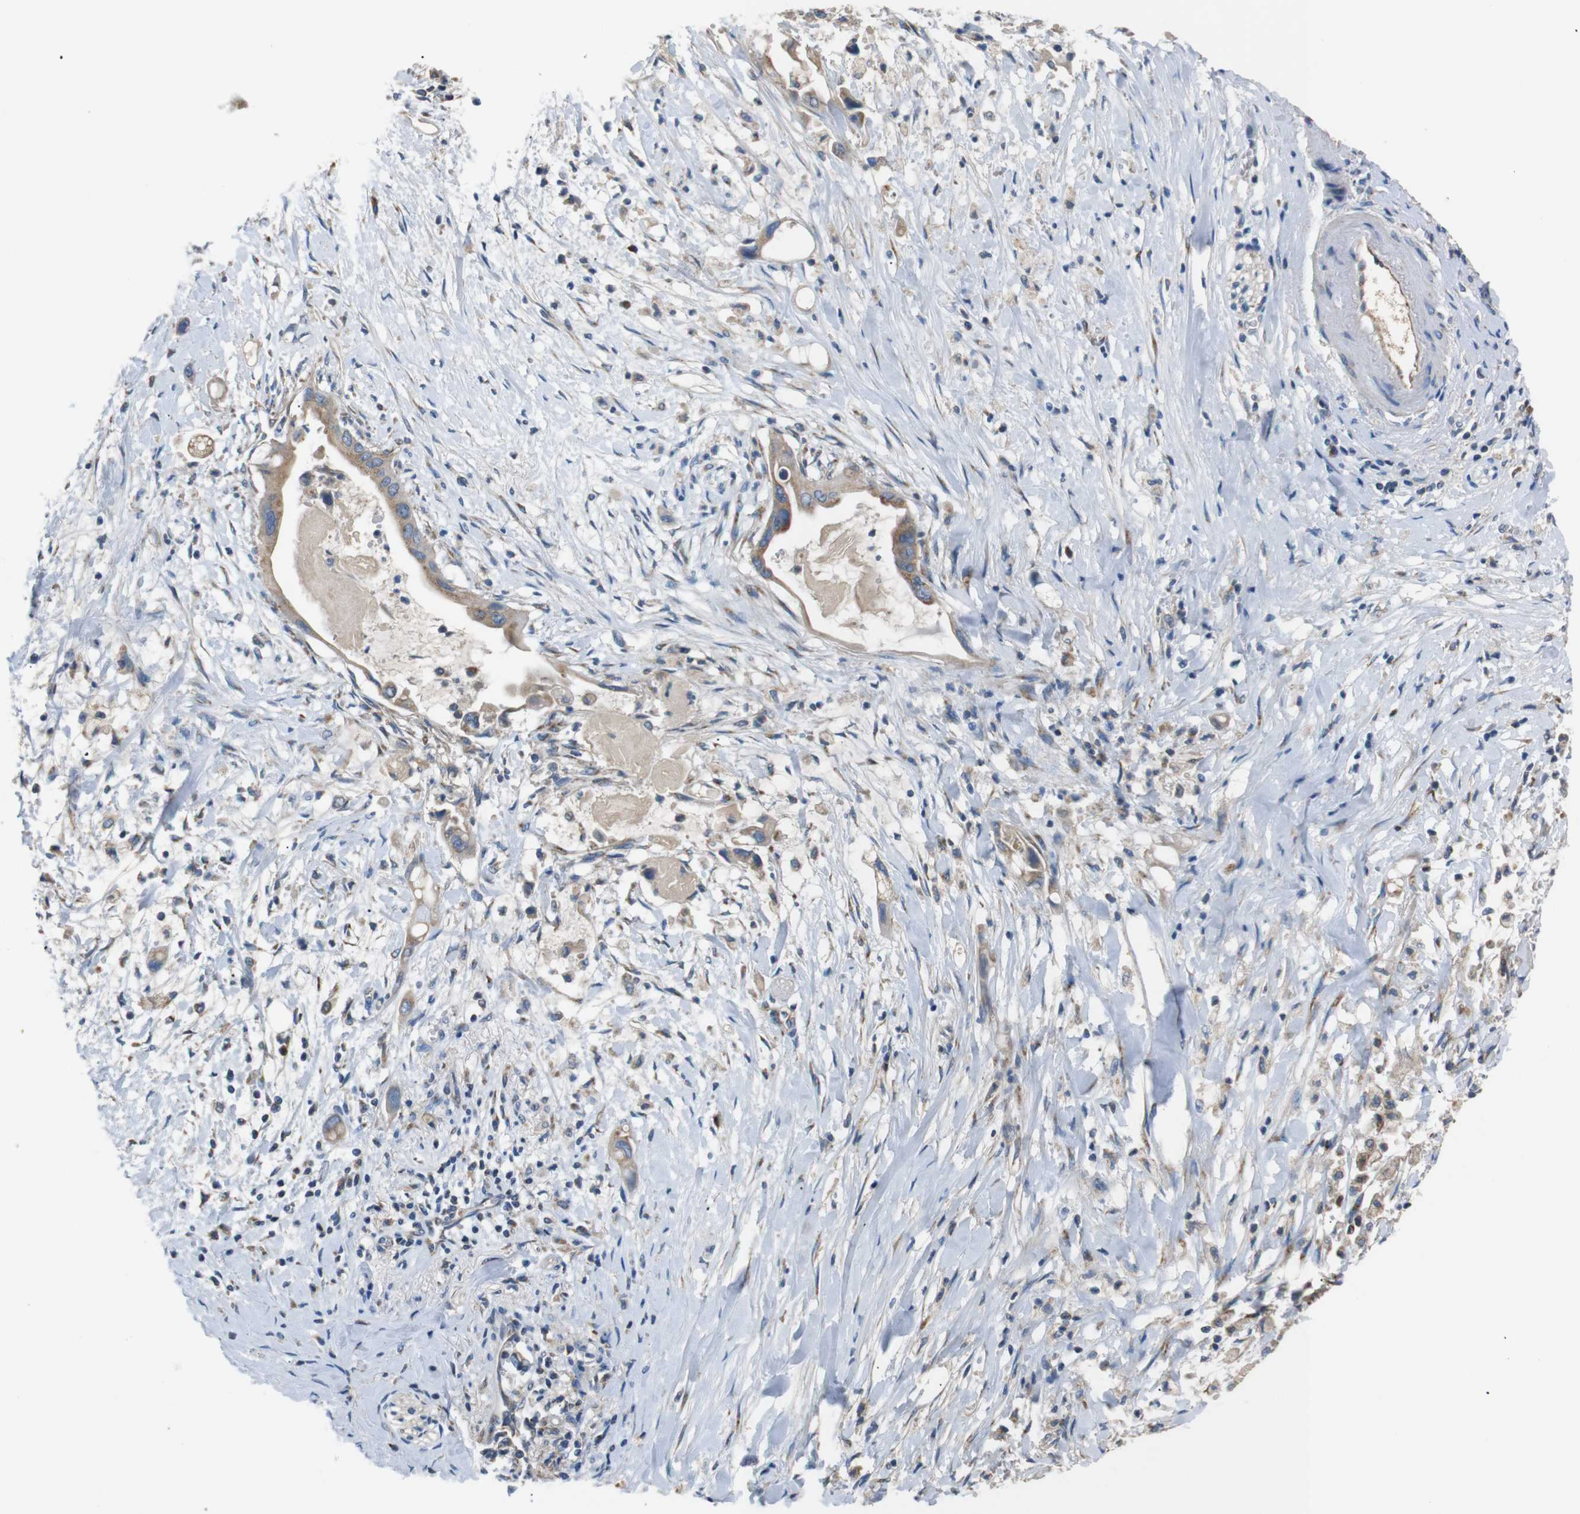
{"staining": {"intensity": "moderate", "quantity": ">75%", "location": "cytoplasmic/membranous"}, "tissue": "pancreatic cancer", "cell_type": "Tumor cells", "image_type": "cancer", "snomed": [{"axis": "morphology", "description": "Adenocarcinoma, NOS"}, {"axis": "topography", "description": "Pancreas"}], "caption": "There is medium levels of moderate cytoplasmic/membranous staining in tumor cells of pancreatic adenocarcinoma, as demonstrated by immunohistochemical staining (brown color).", "gene": "NETO2", "patient": {"sex": "male", "age": 55}}